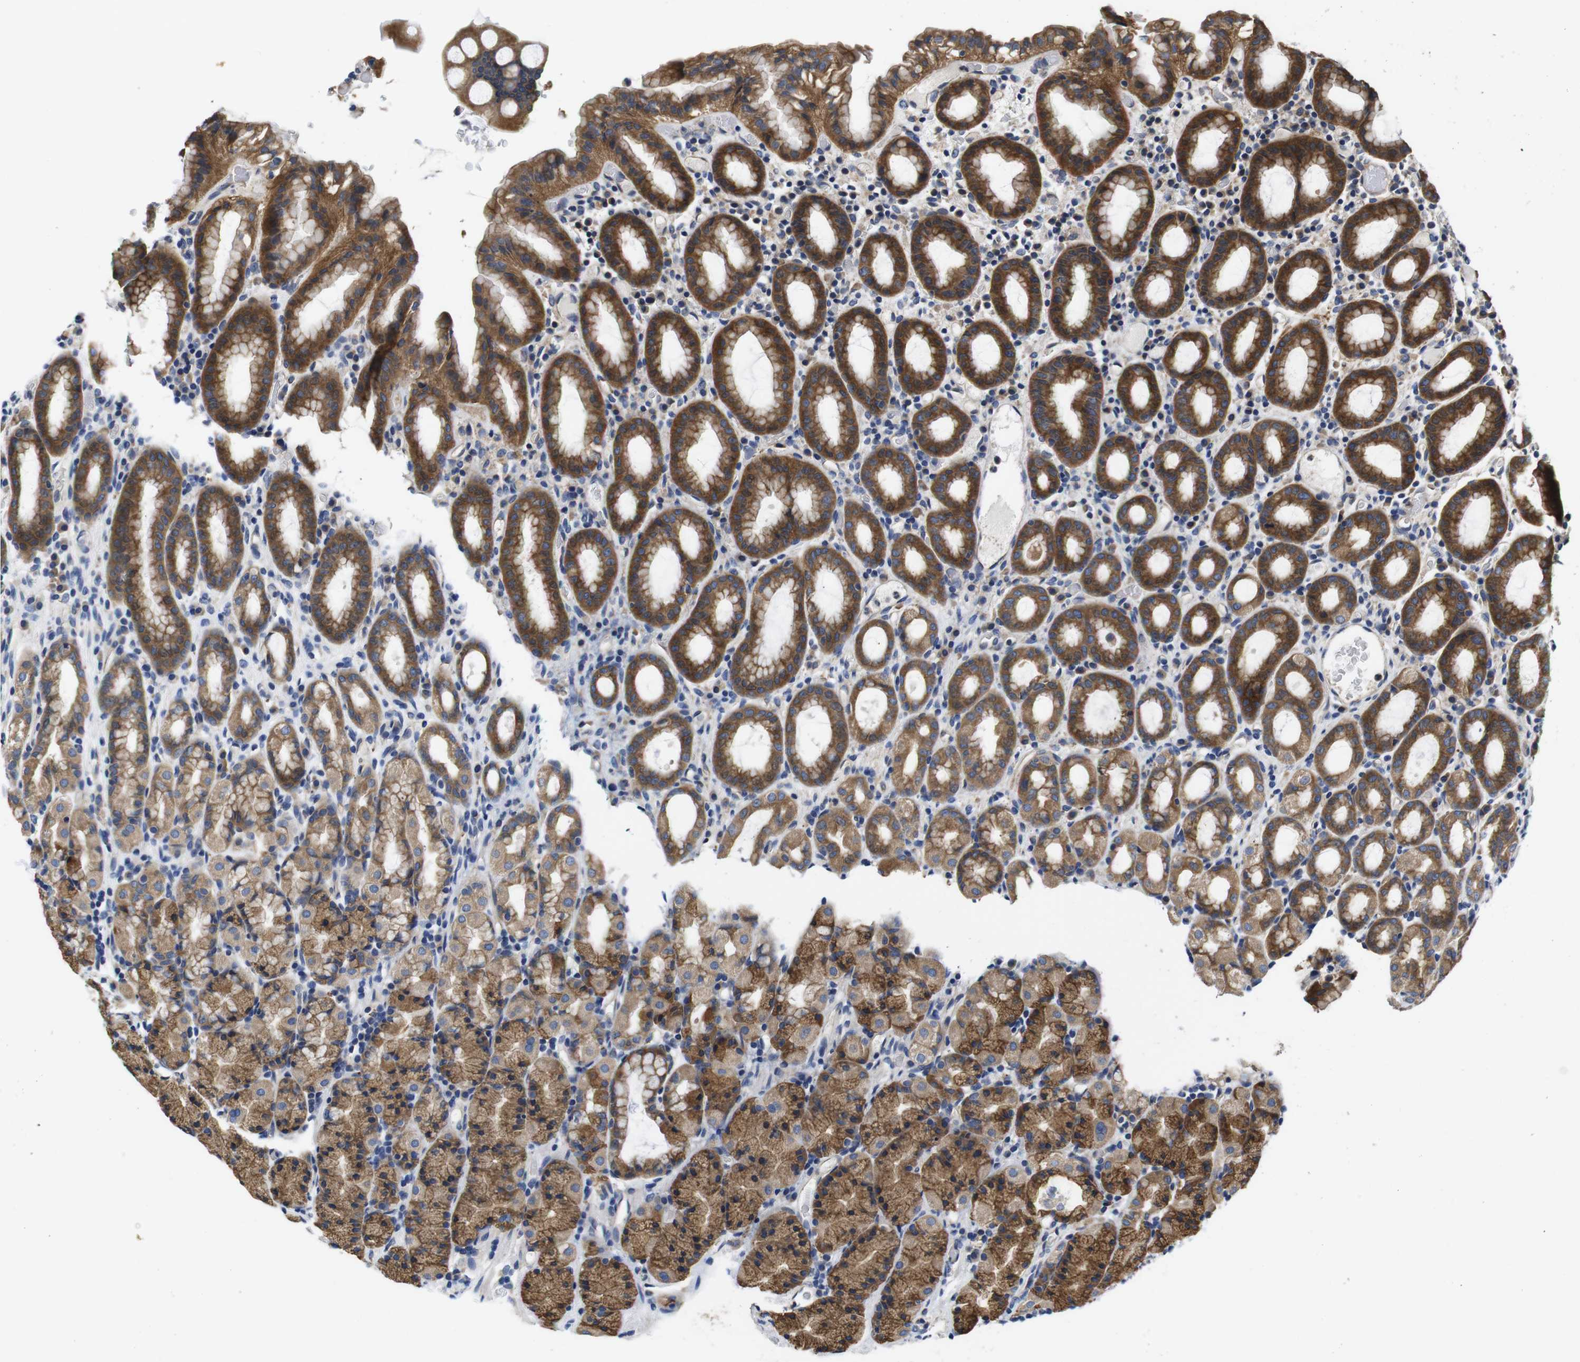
{"staining": {"intensity": "strong", "quantity": ">75%", "location": "cytoplasmic/membranous"}, "tissue": "stomach", "cell_type": "Glandular cells", "image_type": "normal", "snomed": [{"axis": "morphology", "description": "Normal tissue, NOS"}, {"axis": "topography", "description": "Stomach, upper"}], "caption": "Immunohistochemistry image of unremarkable stomach: human stomach stained using immunohistochemistry (IHC) reveals high levels of strong protein expression localized specifically in the cytoplasmic/membranous of glandular cells, appearing as a cytoplasmic/membranous brown color.", "gene": "MARCHF7", "patient": {"sex": "male", "age": 68}}